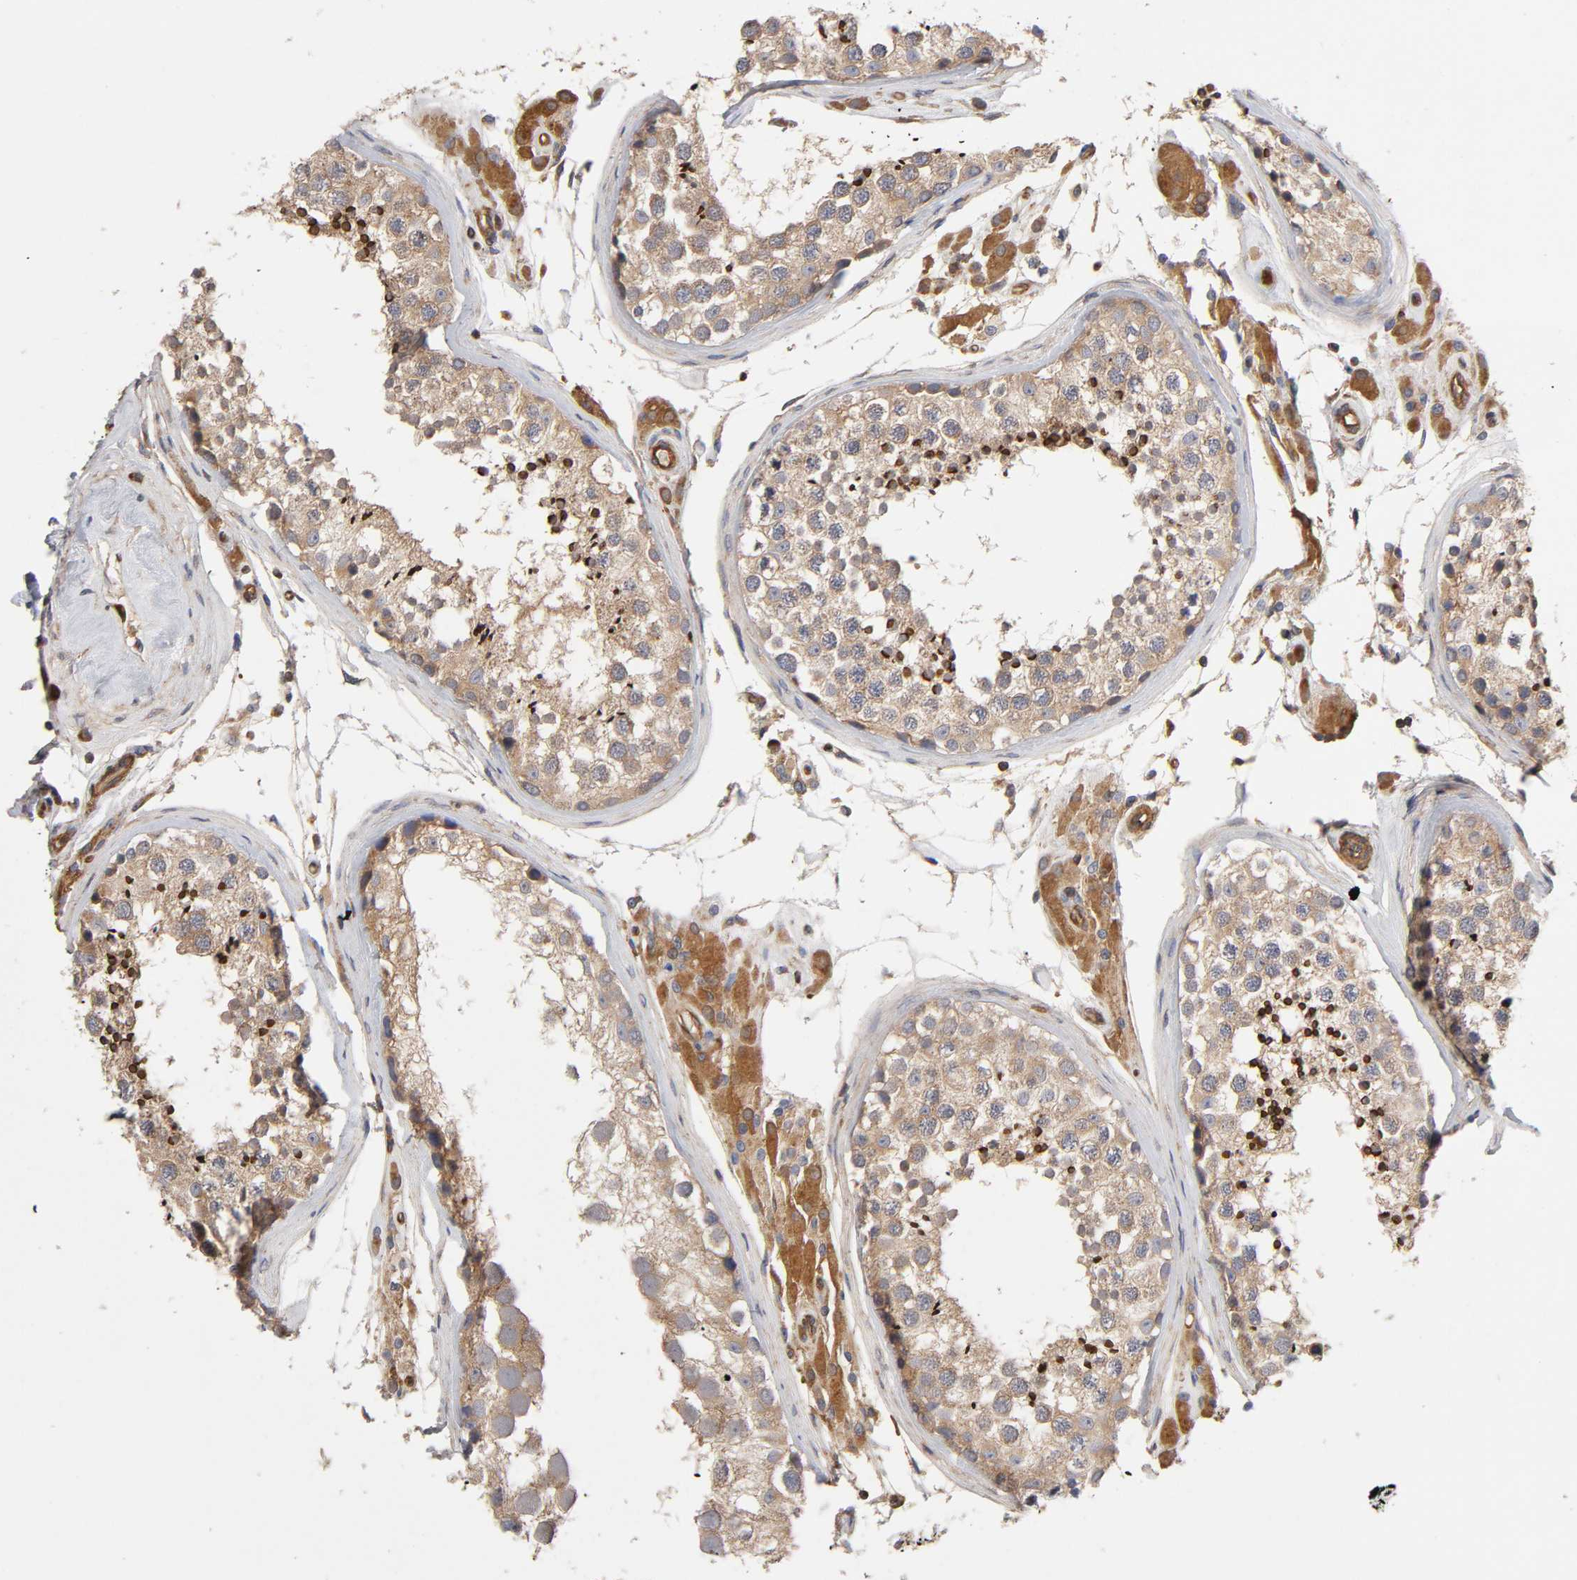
{"staining": {"intensity": "weak", "quantity": ">75%", "location": "cytoplasmic/membranous"}, "tissue": "testis", "cell_type": "Cells in seminiferous ducts", "image_type": "normal", "snomed": [{"axis": "morphology", "description": "Normal tissue, NOS"}, {"axis": "topography", "description": "Testis"}], "caption": "A high-resolution photomicrograph shows immunohistochemistry staining of normal testis, which reveals weak cytoplasmic/membranous positivity in approximately >75% of cells in seminiferous ducts. The protein of interest is stained brown, and the nuclei are stained in blue (DAB IHC with brightfield microscopy, high magnification).", "gene": "LAMTOR2", "patient": {"sex": "male", "age": 46}}